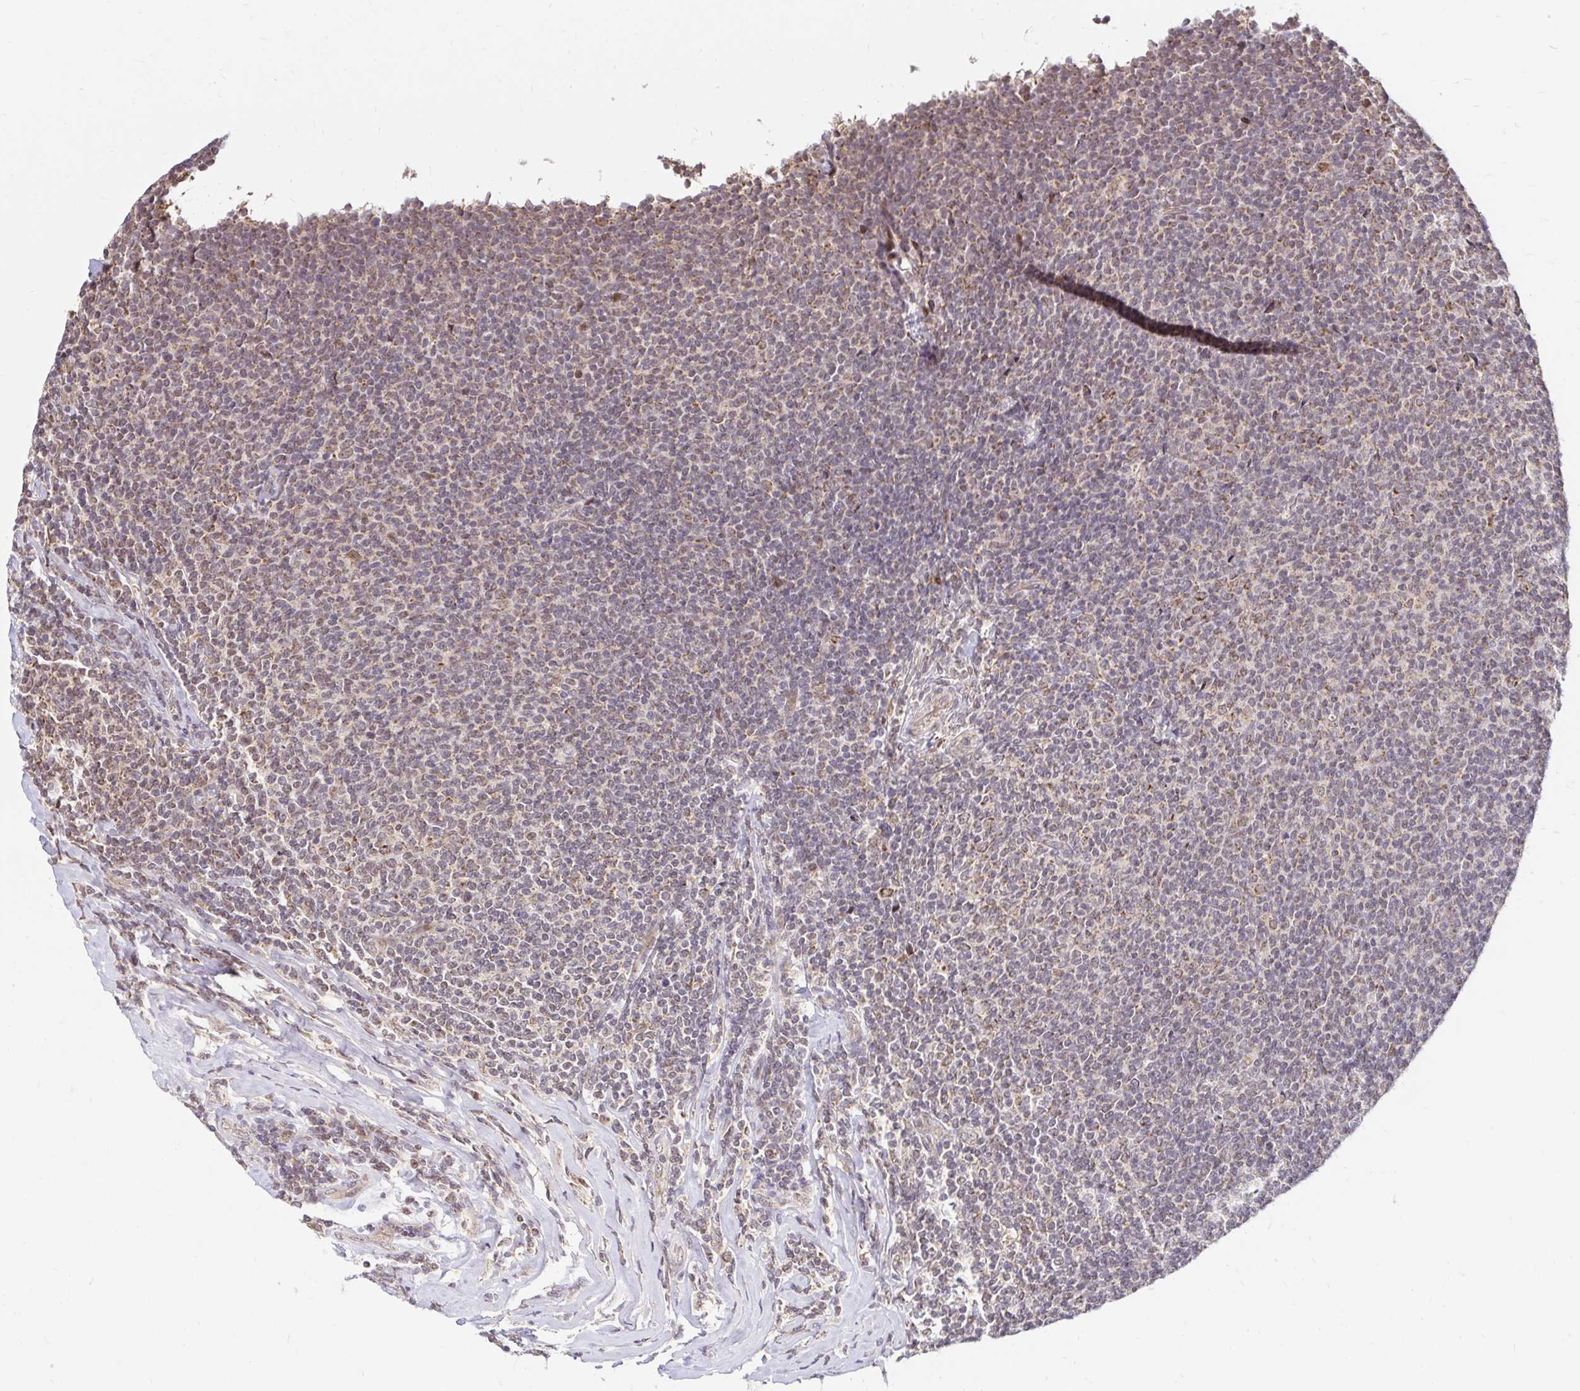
{"staining": {"intensity": "moderate", "quantity": "25%-75%", "location": "cytoplasmic/membranous"}, "tissue": "lymphoma", "cell_type": "Tumor cells", "image_type": "cancer", "snomed": [{"axis": "morphology", "description": "Malignant lymphoma, non-Hodgkin's type, Low grade"}, {"axis": "topography", "description": "Lymph node"}], "caption": "Human low-grade malignant lymphoma, non-Hodgkin's type stained with a brown dye shows moderate cytoplasmic/membranous positive positivity in about 25%-75% of tumor cells.", "gene": "TIMM50", "patient": {"sex": "male", "age": 52}}